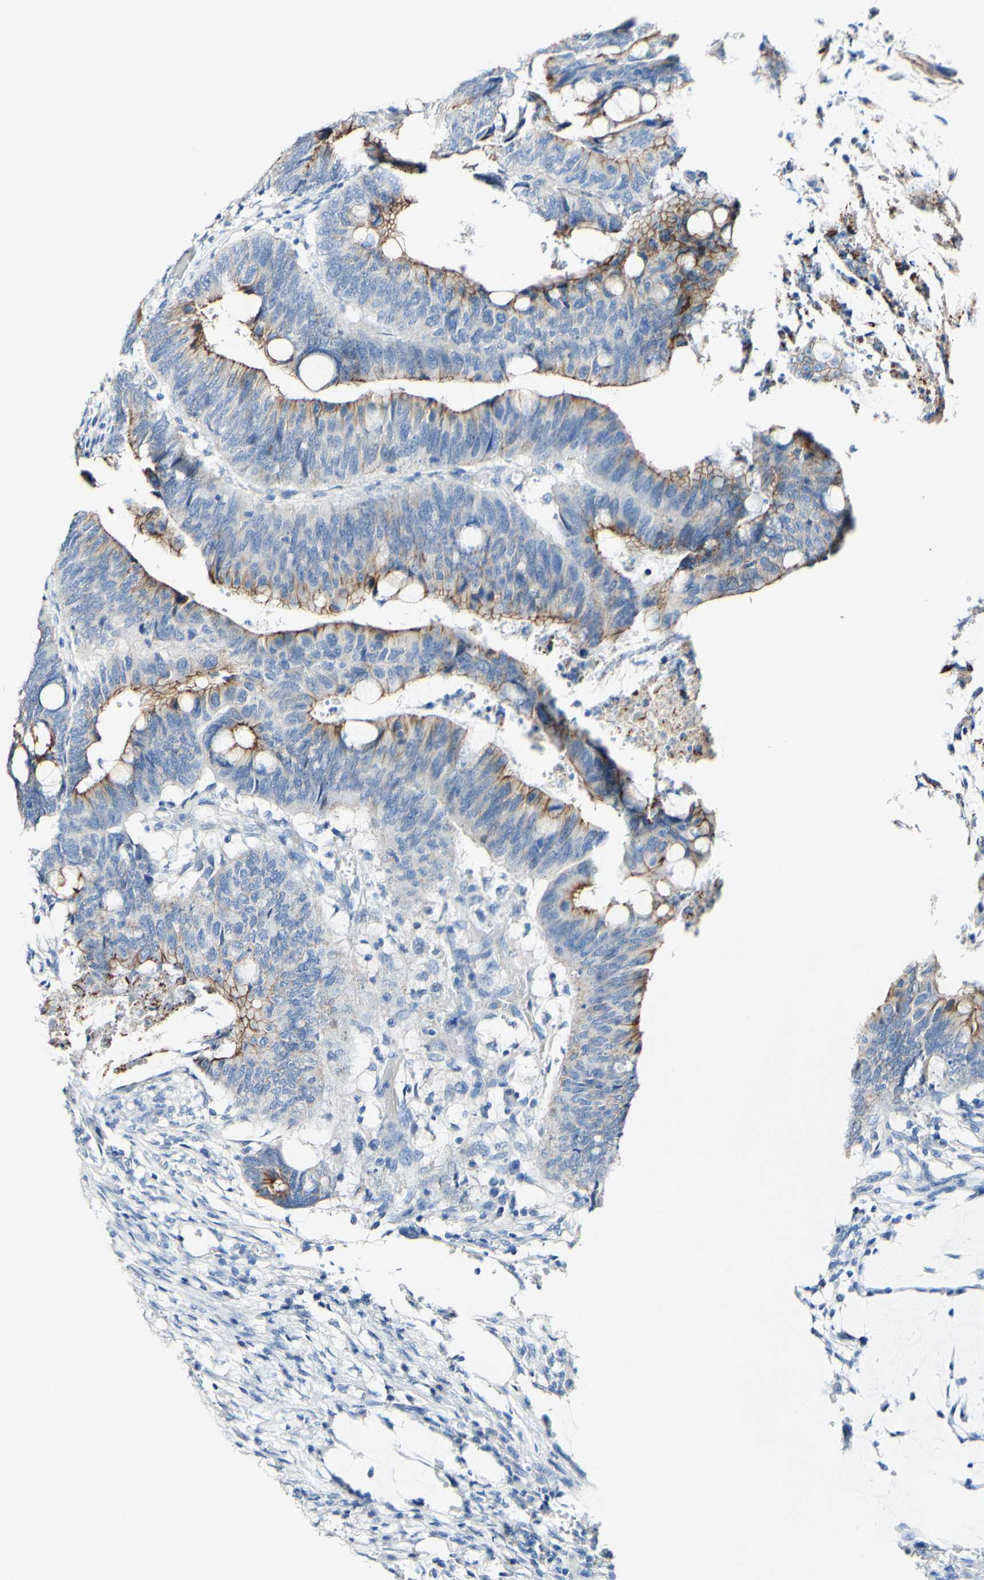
{"staining": {"intensity": "moderate", "quantity": ">75%", "location": "cytoplasmic/membranous"}, "tissue": "colorectal cancer", "cell_type": "Tumor cells", "image_type": "cancer", "snomed": [{"axis": "morphology", "description": "Normal tissue, NOS"}, {"axis": "morphology", "description": "Adenocarcinoma, NOS"}, {"axis": "topography", "description": "Rectum"}, {"axis": "topography", "description": "Peripheral nerve tissue"}], "caption": "Tumor cells show medium levels of moderate cytoplasmic/membranous positivity in approximately >75% of cells in colorectal cancer (adenocarcinoma). (DAB IHC, brown staining for protein, blue staining for nuclei).", "gene": "DSC2", "patient": {"sex": "male", "age": 92}}